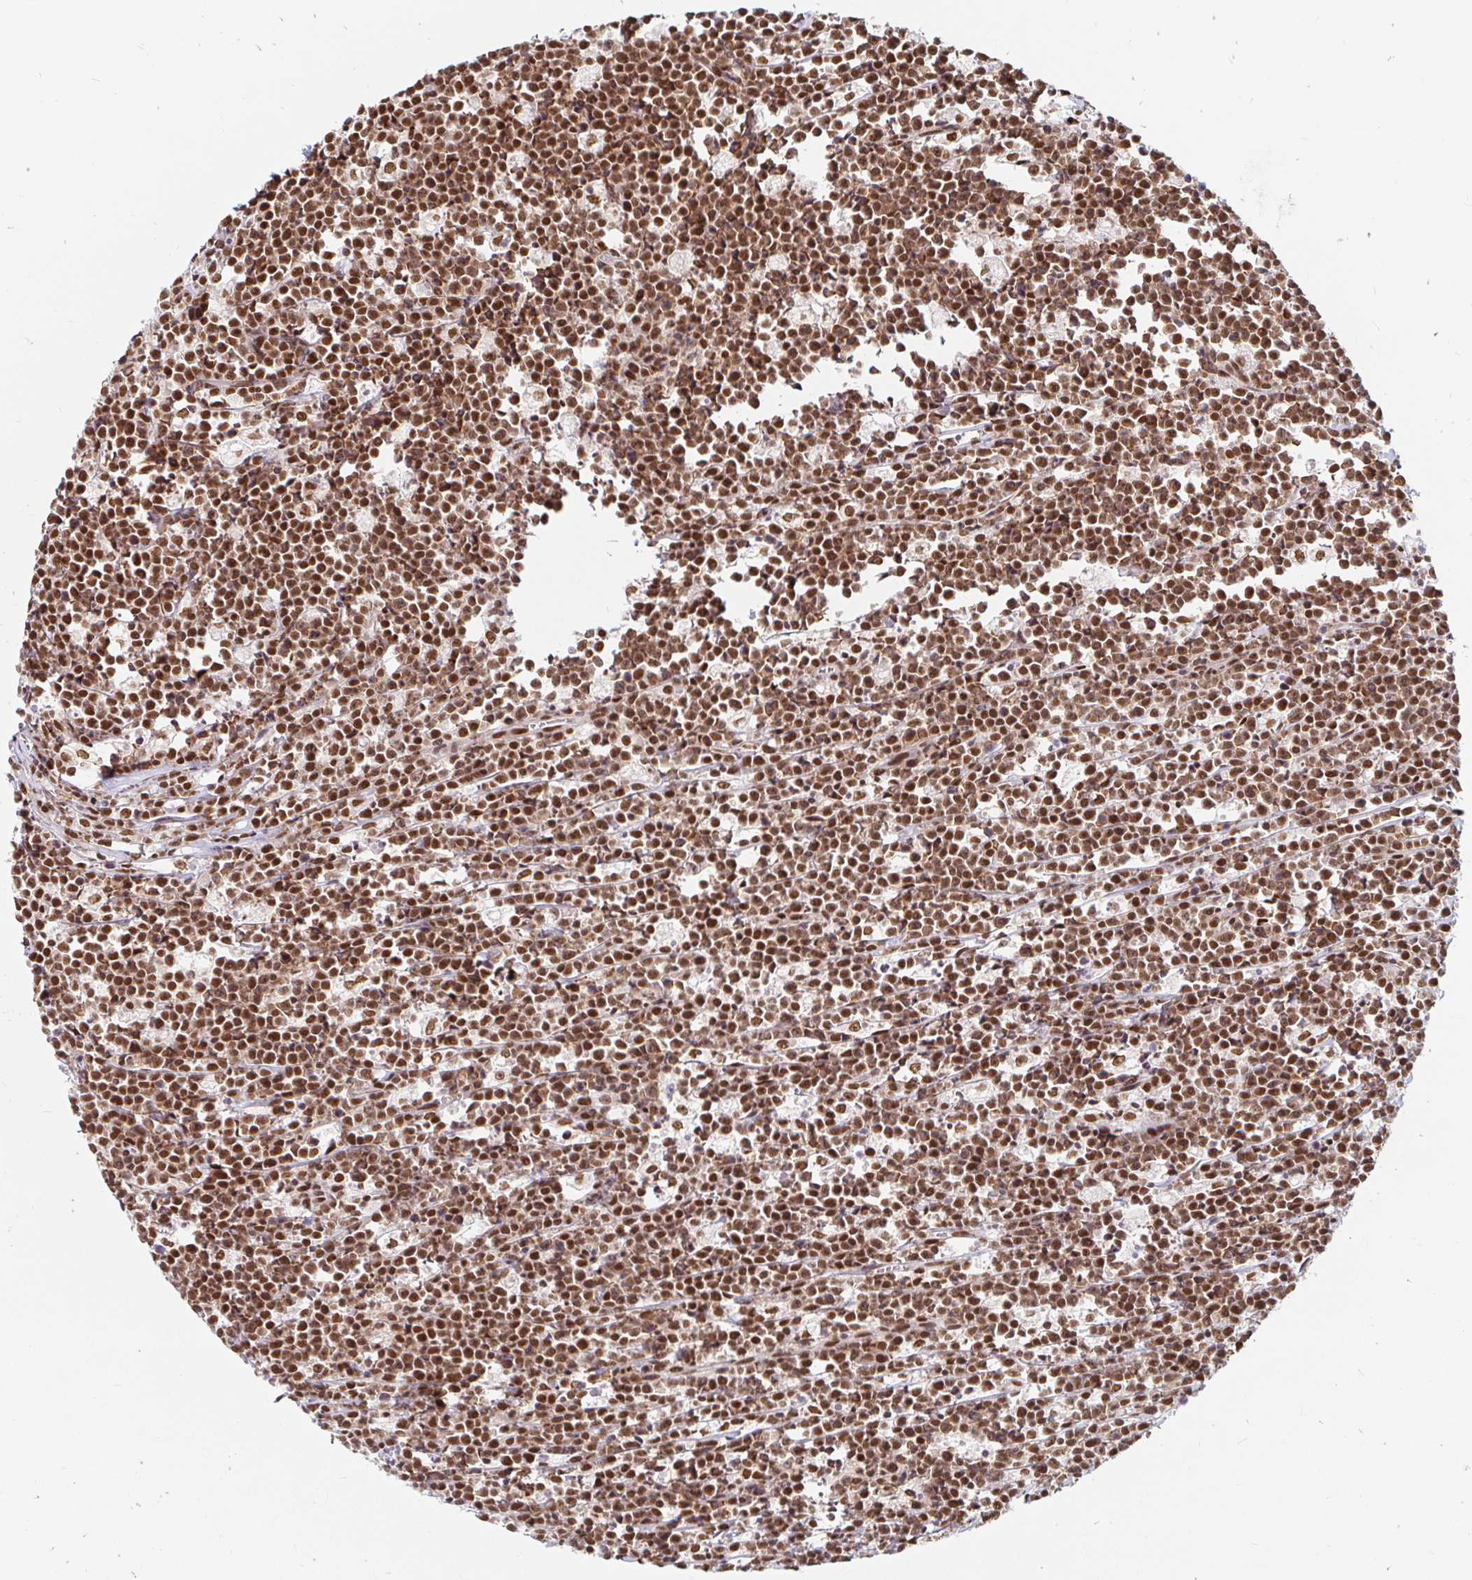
{"staining": {"intensity": "strong", "quantity": ">75%", "location": "nuclear"}, "tissue": "lymphoma", "cell_type": "Tumor cells", "image_type": "cancer", "snomed": [{"axis": "morphology", "description": "Malignant lymphoma, non-Hodgkin's type, High grade"}, {"axis": "topography", "description": "Small intestine"}], "caption": "An immunohistochemistry micrograph of tumor tissue is shown. Protein staining in brown labels strong nuclear positivity in lymphoma within tumor cells.", "gene": "RBMX", "patient": {"sex": "female", "age": 56}}